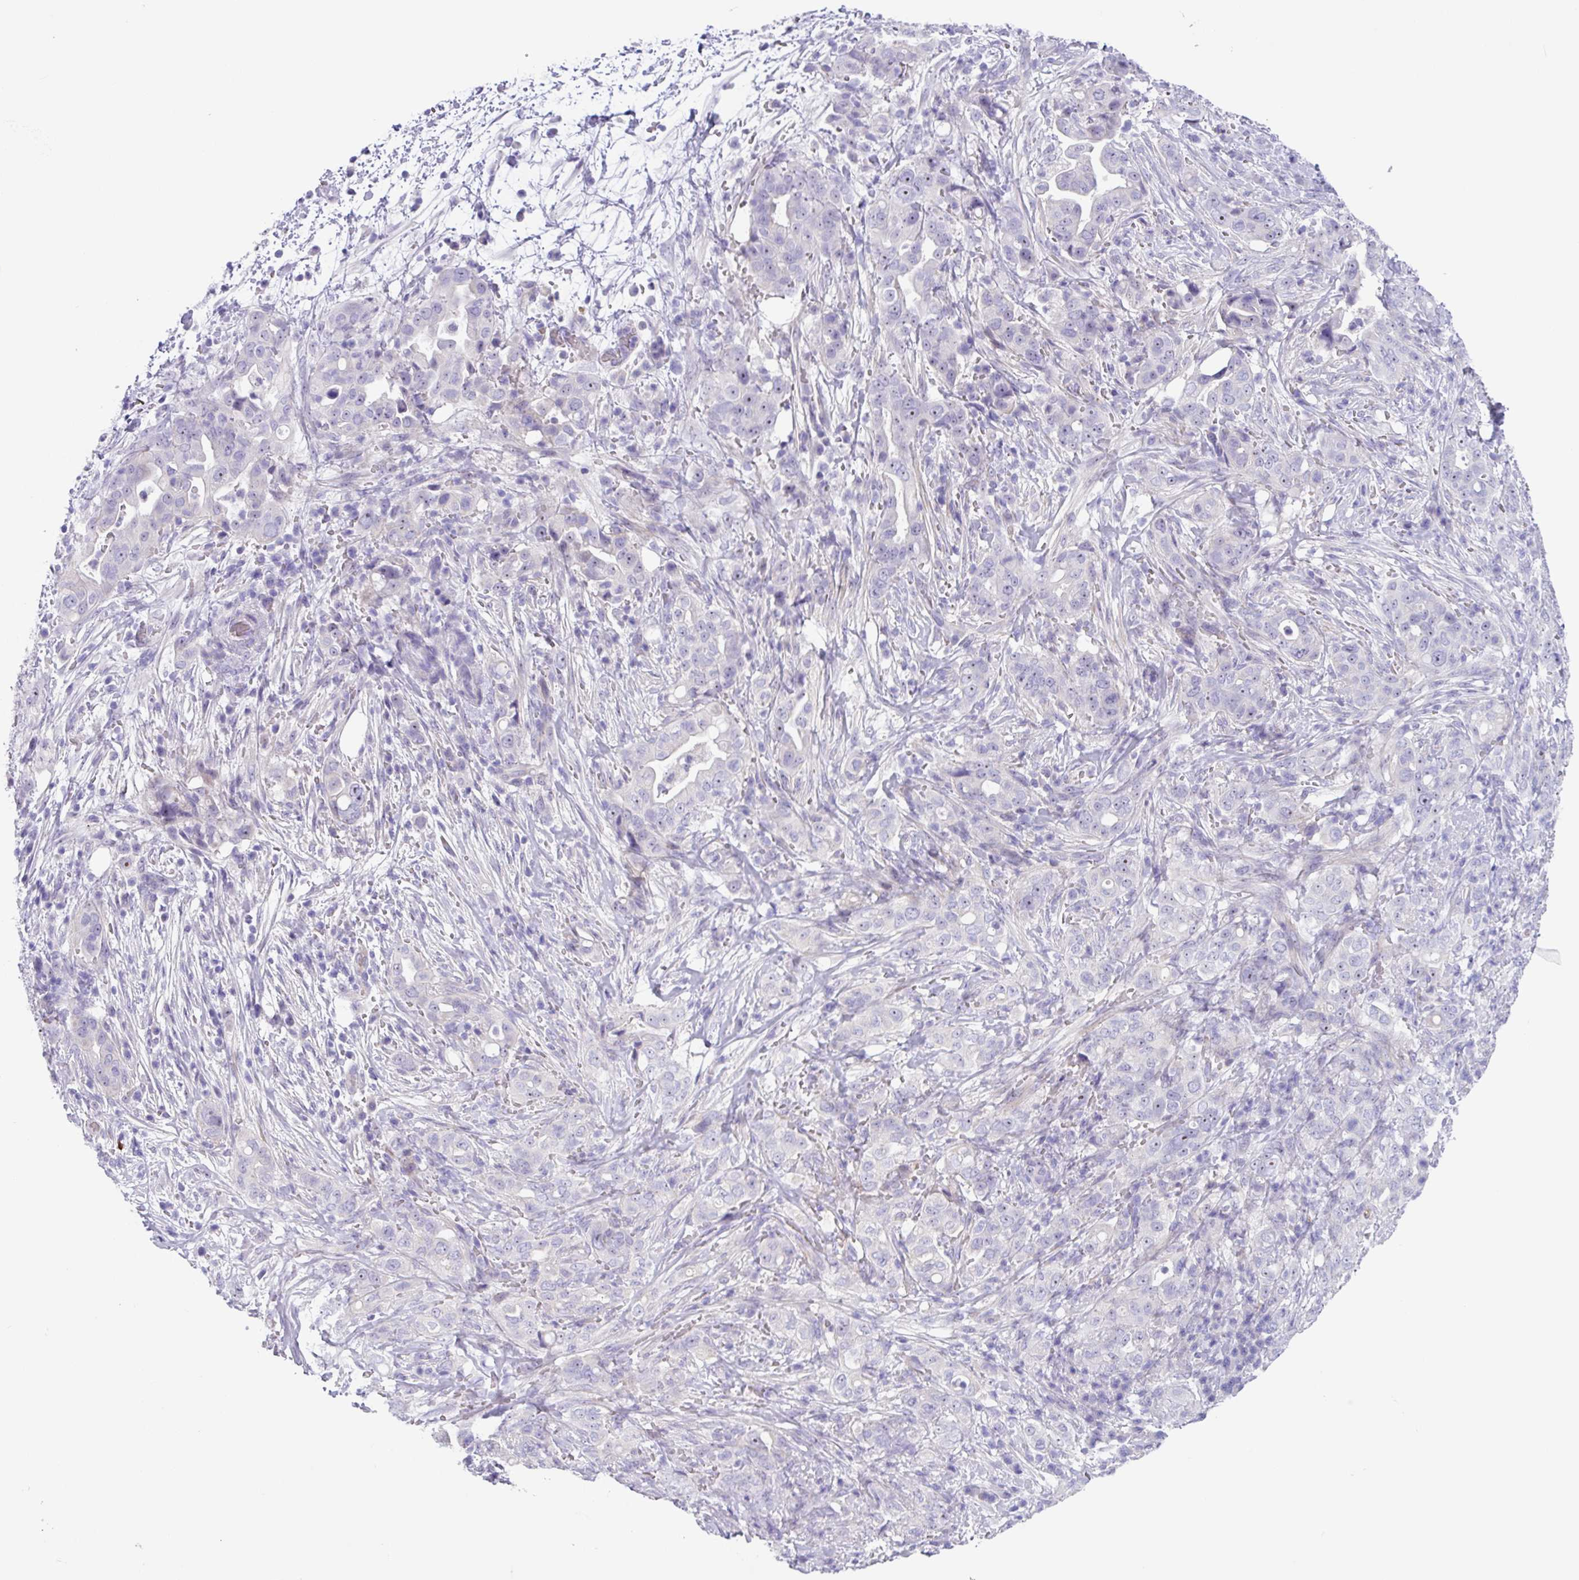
{"staining": {"intensity": "negative", "quantity": "none", "location": "none"}, "tissue": "pancreatic cancer", "cell_type": "Tumor cells", "image_type": "cancer", "snomed": [{"axis": "morphology", "description": "Normal tissue, NOS"}, {"axis": "morphology", "description": "Adenocarcinoma, NOS"}, {"axis": "topography", "description": "Lymph node"}, {"axis": "topography", "description": "Pancreas"}], "caption": "A high-resolution histopathology image shows immunohistochemistry (IHC) staining of pancreatic cancer, which reveals no significant expression in tumor cells.", "gene": "MRM2", "patient": {"sex": "female", "age": 67}}